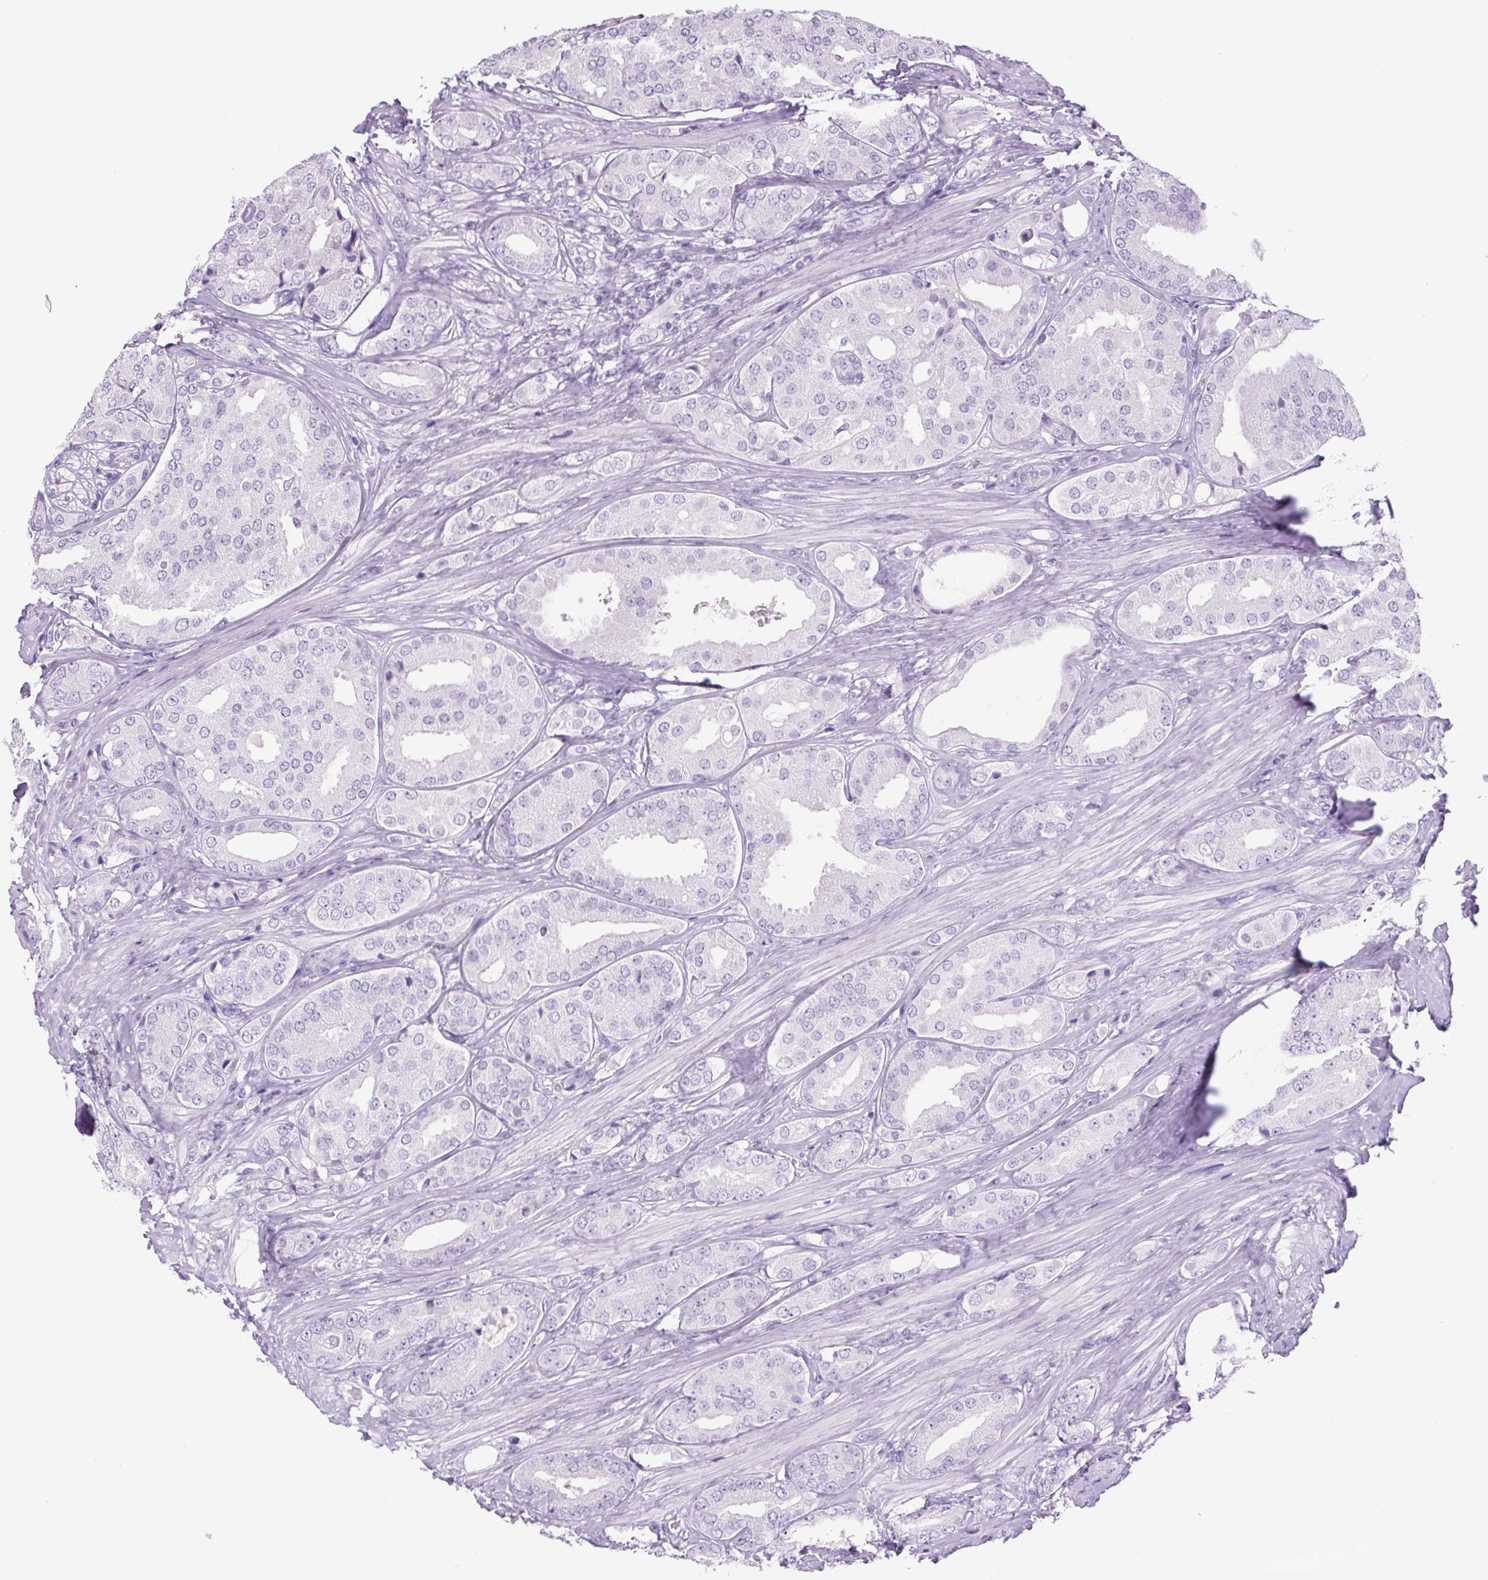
{"staining": {"intensity": "negative", "quantity": "none", "location": "none"}, "tissue": "prostate cancer", "cell_type": "Tumor cells", "image_type": "cancer", "snomed": [{"axis": "morphology", "description": "Adenocarcinoma, High grade"}, {"axis": "topography", "description": "Prostate"}], "caption": "DAB immunohistochemical staining of human prostate cancer demonstrates no significant positivity in tumor cells. (DAB (3,3'-diaminobenzidine) IHC with hematoxylin counter stain).", "gene": "PRRT1", "patient": {"sex": "male", "age": 63}}